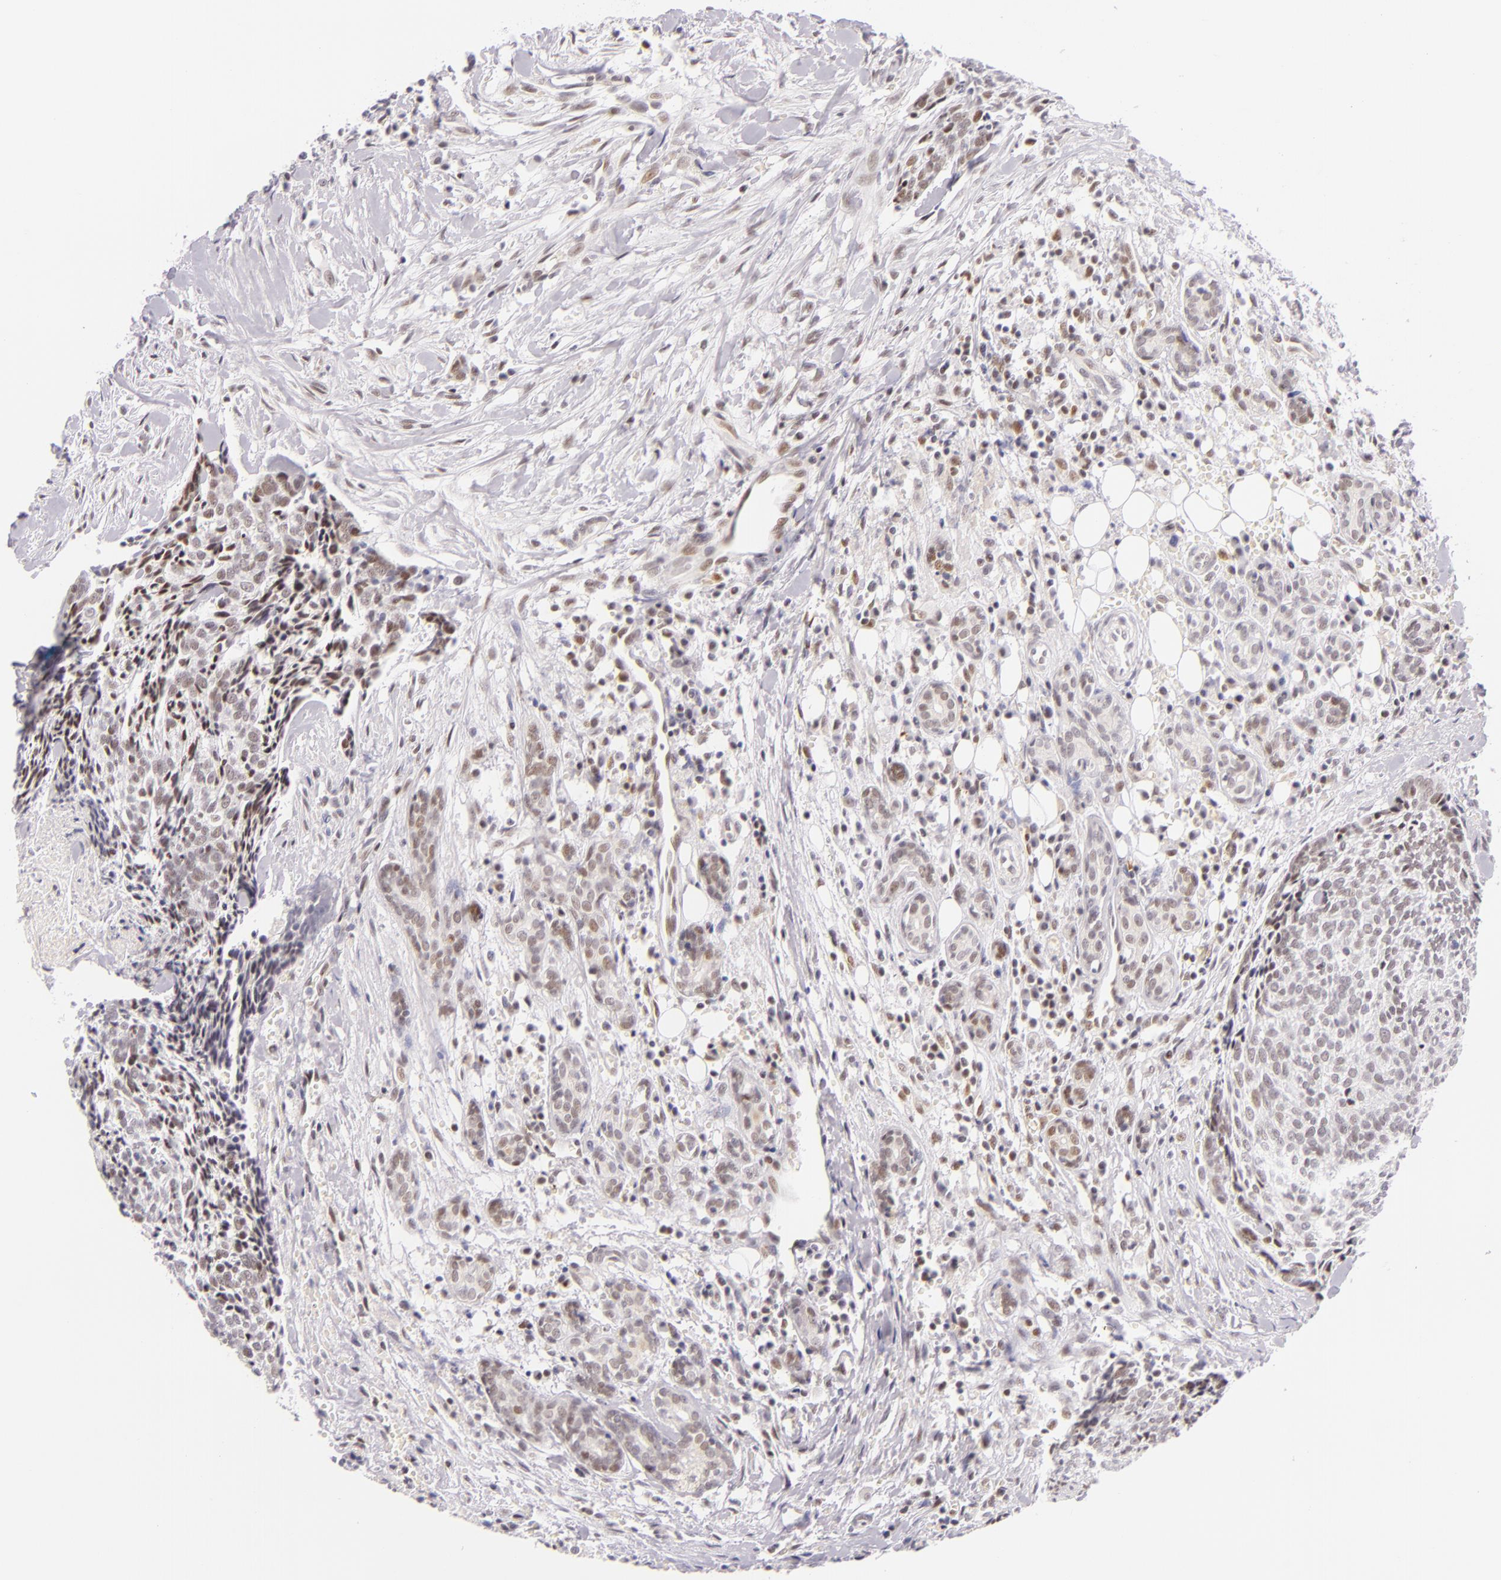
{"staining": {"intensity": "moderate", "quantity": "25%-75%", "location": "nuclear"}, "tissue": "head and neck cancer", "cell_type": "Tumor cells", "image_type": "cancer", "snomed": [{"axis": "morphology", "description": "Squamous cell carcinoma, NOS"}, {"axis": "topography", "description": "Salivary gland"}, {"axis": "topography", "description": "Head-Neck"}], "caption": "Moderate nuclear staining is appreciated in about 25%-75% of tumor cells in head and neck cancer (squamous cell carcinoma).", "gene": "BCL3", "patient": {"sex": "male", "age": 70}}